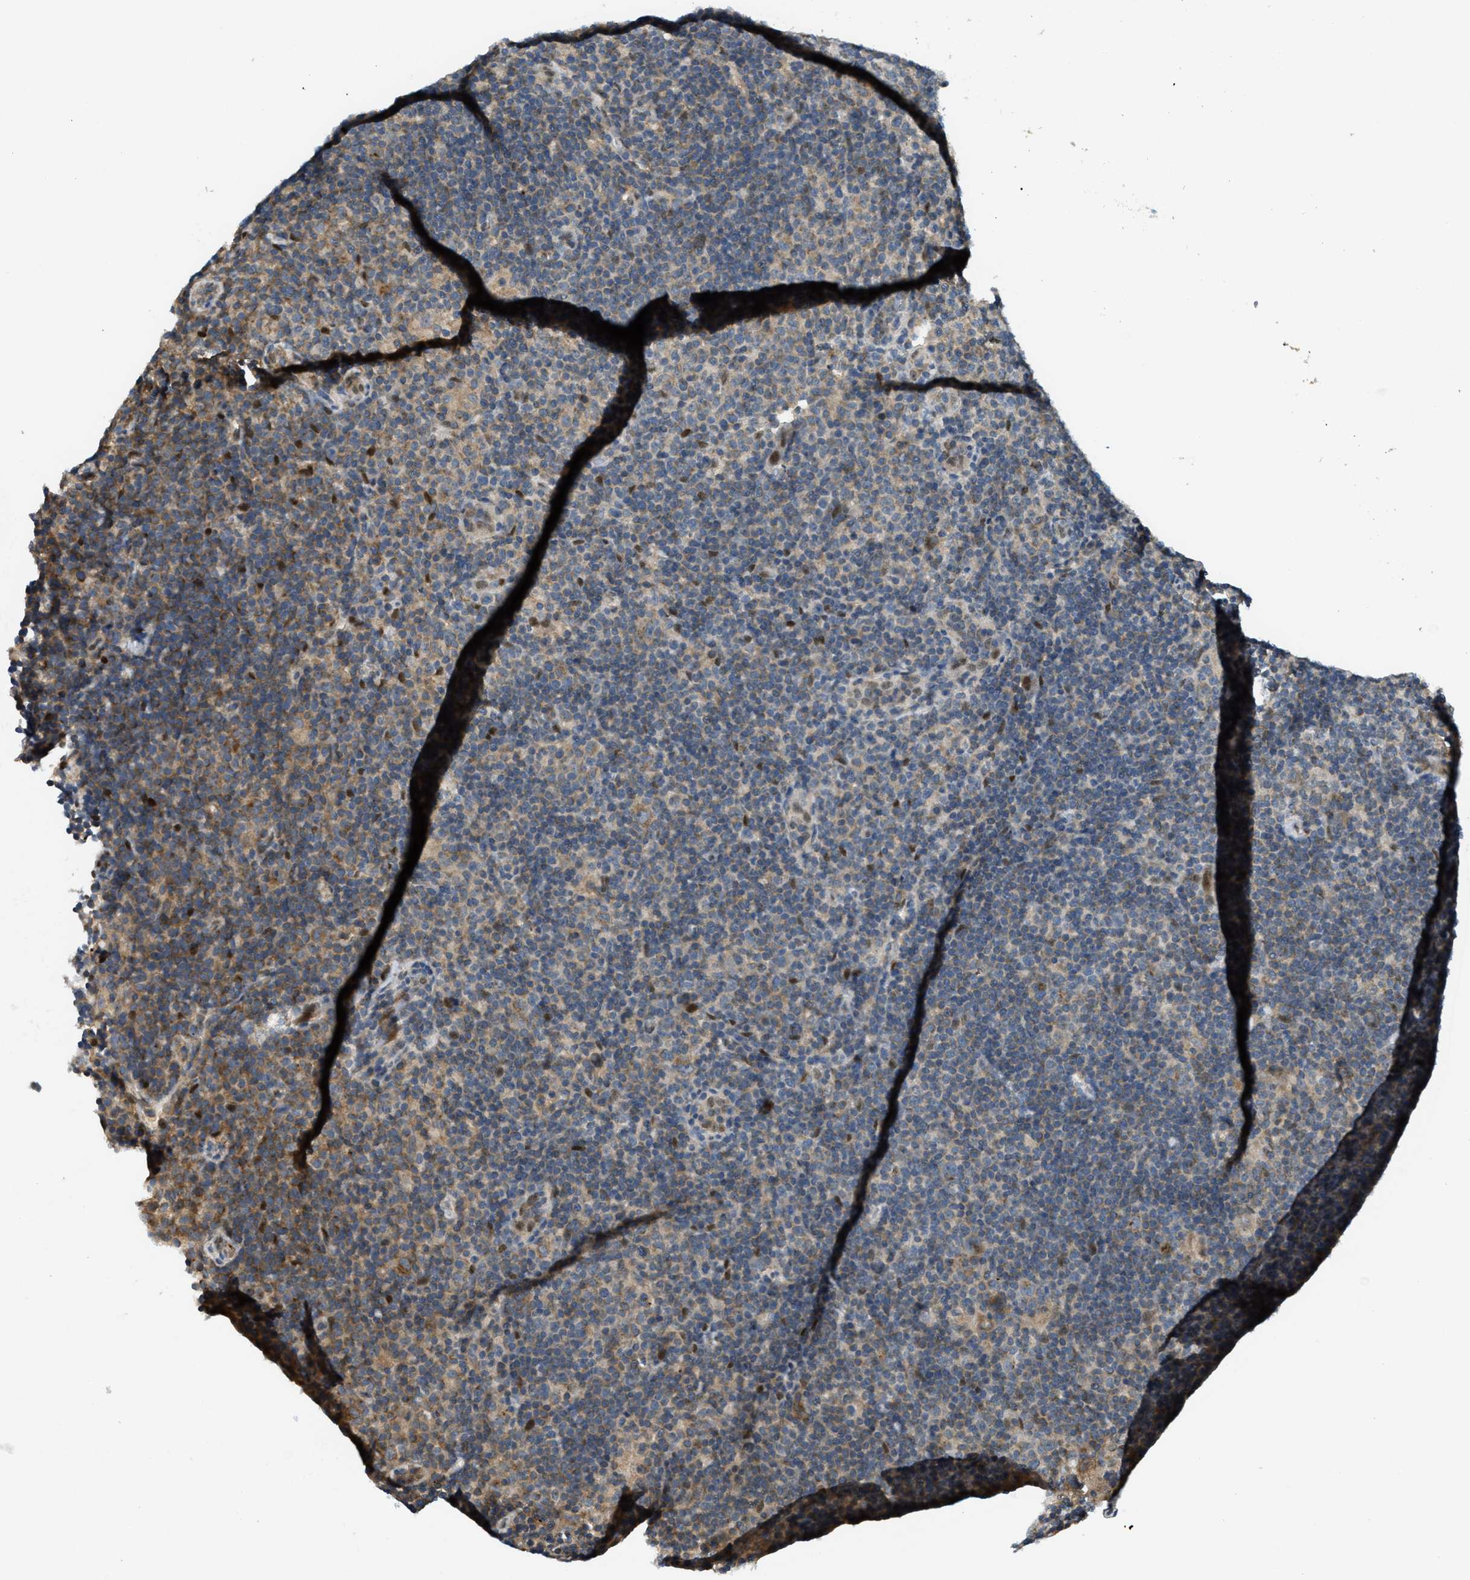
{"staining": {"intensity": "negative", "quantity": "none", "location": "none"}, "tissue": "lymphoma", "cell_type": "Tumor cells", "image_type": "cancer", "snomed": [{"axis": "morphology", "description": "Hodgkin's disease, NOS"}, {"axis": "topography", "description": "Lymph node"}], "caption": "Hodgkin's disease was stained to show a protein in brown. There is no significant staining in tumor cells.", "gene": "TRAPPC14", "patient": {"sex": "female", "age": 57}}